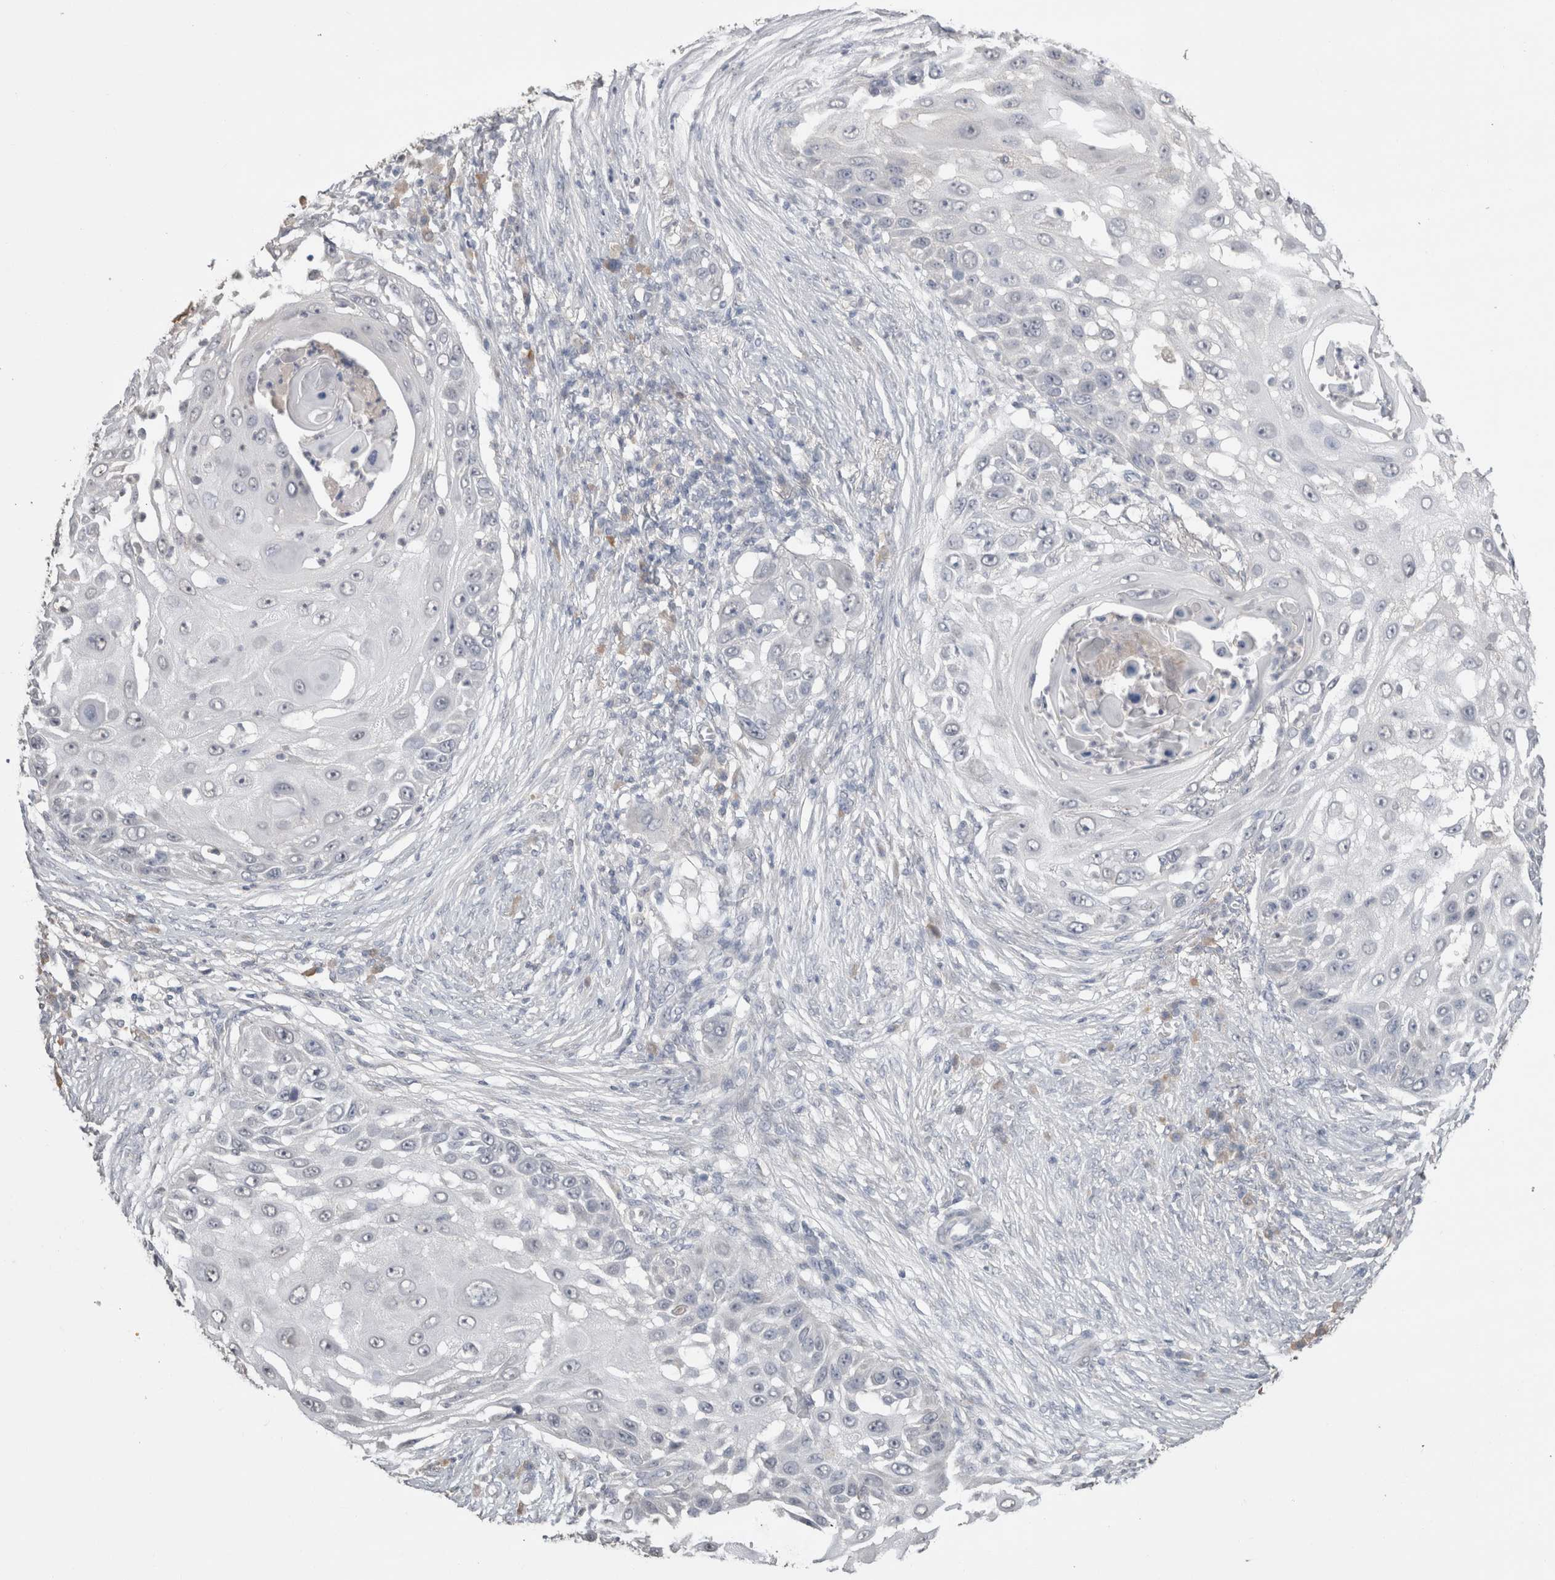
{"staining": {"intensity": "negative", "quantity": "none", "location": "none"}, "tissue": "skin cancer", "cell_type": "Tumor cells", "image_type": "cancer", "snomed": [{"axis": "morphology", "description": "Squamous cell carcinoma, NOS"}, {"axis": "topography", "description": "Skin"}], "caption": "Image shows no significant protein expression in tumor cells of skin cancer (squamous cell carcinoma).", "gene": "NAALADL2", "patient": {"sex": "female", "age": 44}}